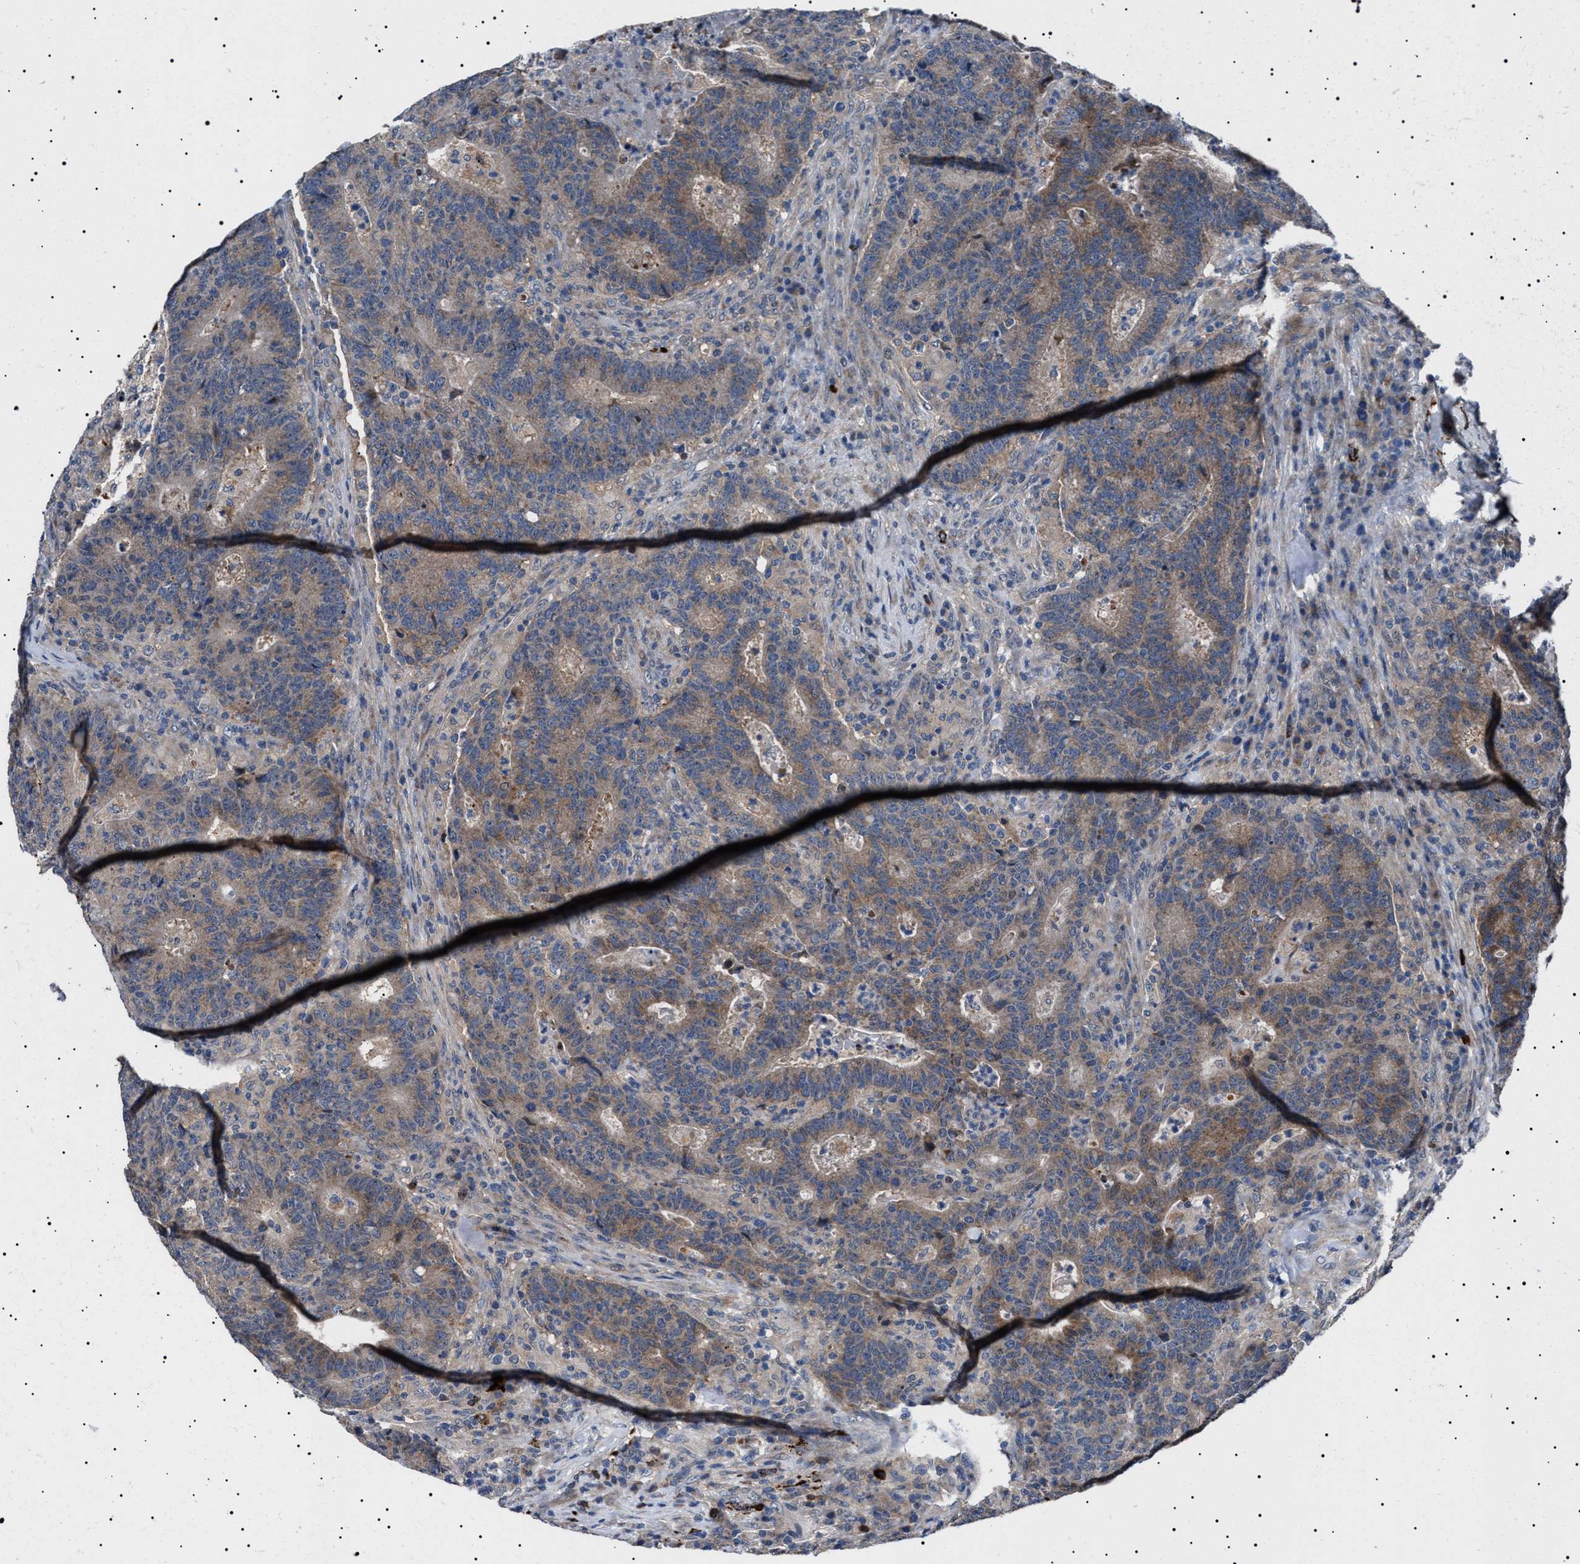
{"staining": {"intensity": "moderate", "quantity": ">75%", "location": "cytoplasmic/membranous"}, "tissue": "colorectal cancer", "cell_type": "Tumor cells", "image_type": "cancer", "snomed": [{"axis": "morphology", "description": "Adenocarcinoma, NOS"}, {"axis": "topography", "description": "Colon"}], "caption": "IHC of colorectal adenocarcinoma exhibits medium levels of moderate cytoplasmic/membranous staining in about >75% of tumor cells. The staining is performed using DAB (3,3'-diaminobenzidine) brown chromogen to label protein expression. The nuclei are counter-stained blue using hematoxylin.", "gene": "PTRH1", "patient": {"sex": "female", "age": 75}}